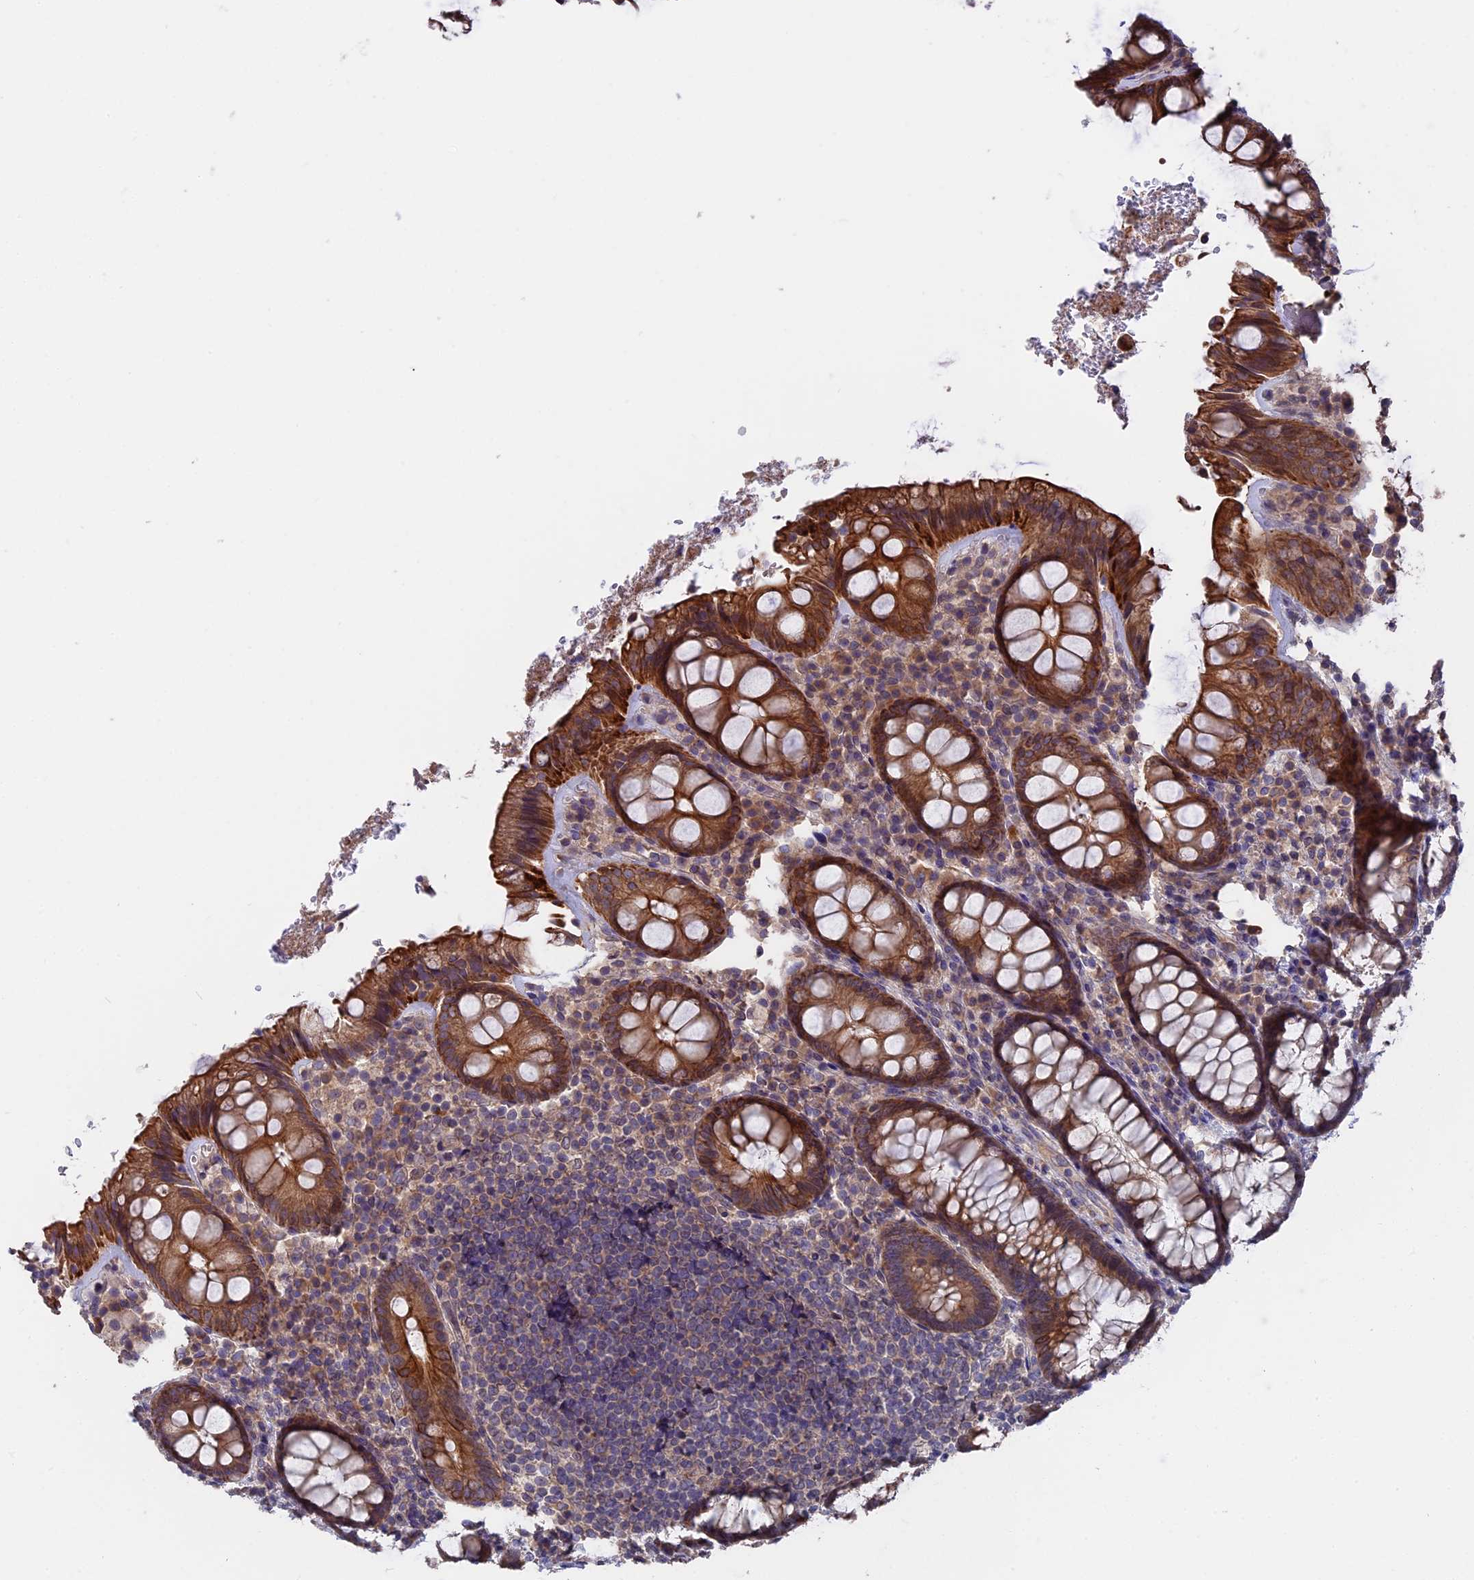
{"staining": {"intensity": "strong", "quantity": ">75%", "location": "cytoplasmic/membranous"}, "tissue": "rectum", "cell_type": "Glandular cells", "image_type": "normal", "snomed": [{"axis": "morphology", "description": "Normal tissue, NOS"}, {"axis": "topography", "description": "Rectum"}], "caption": "Immunohistochemistry image of unremarkable rectum: human rectum stained using IHC shows high levels of strong protein expression localized specifically in the cytoplasmic/membranous of glandular cells, appearing as a cytoplasmic/membranous brown color.", "gene": "ZCCHC2", "patient": {"sex": "male", "age": 83}}